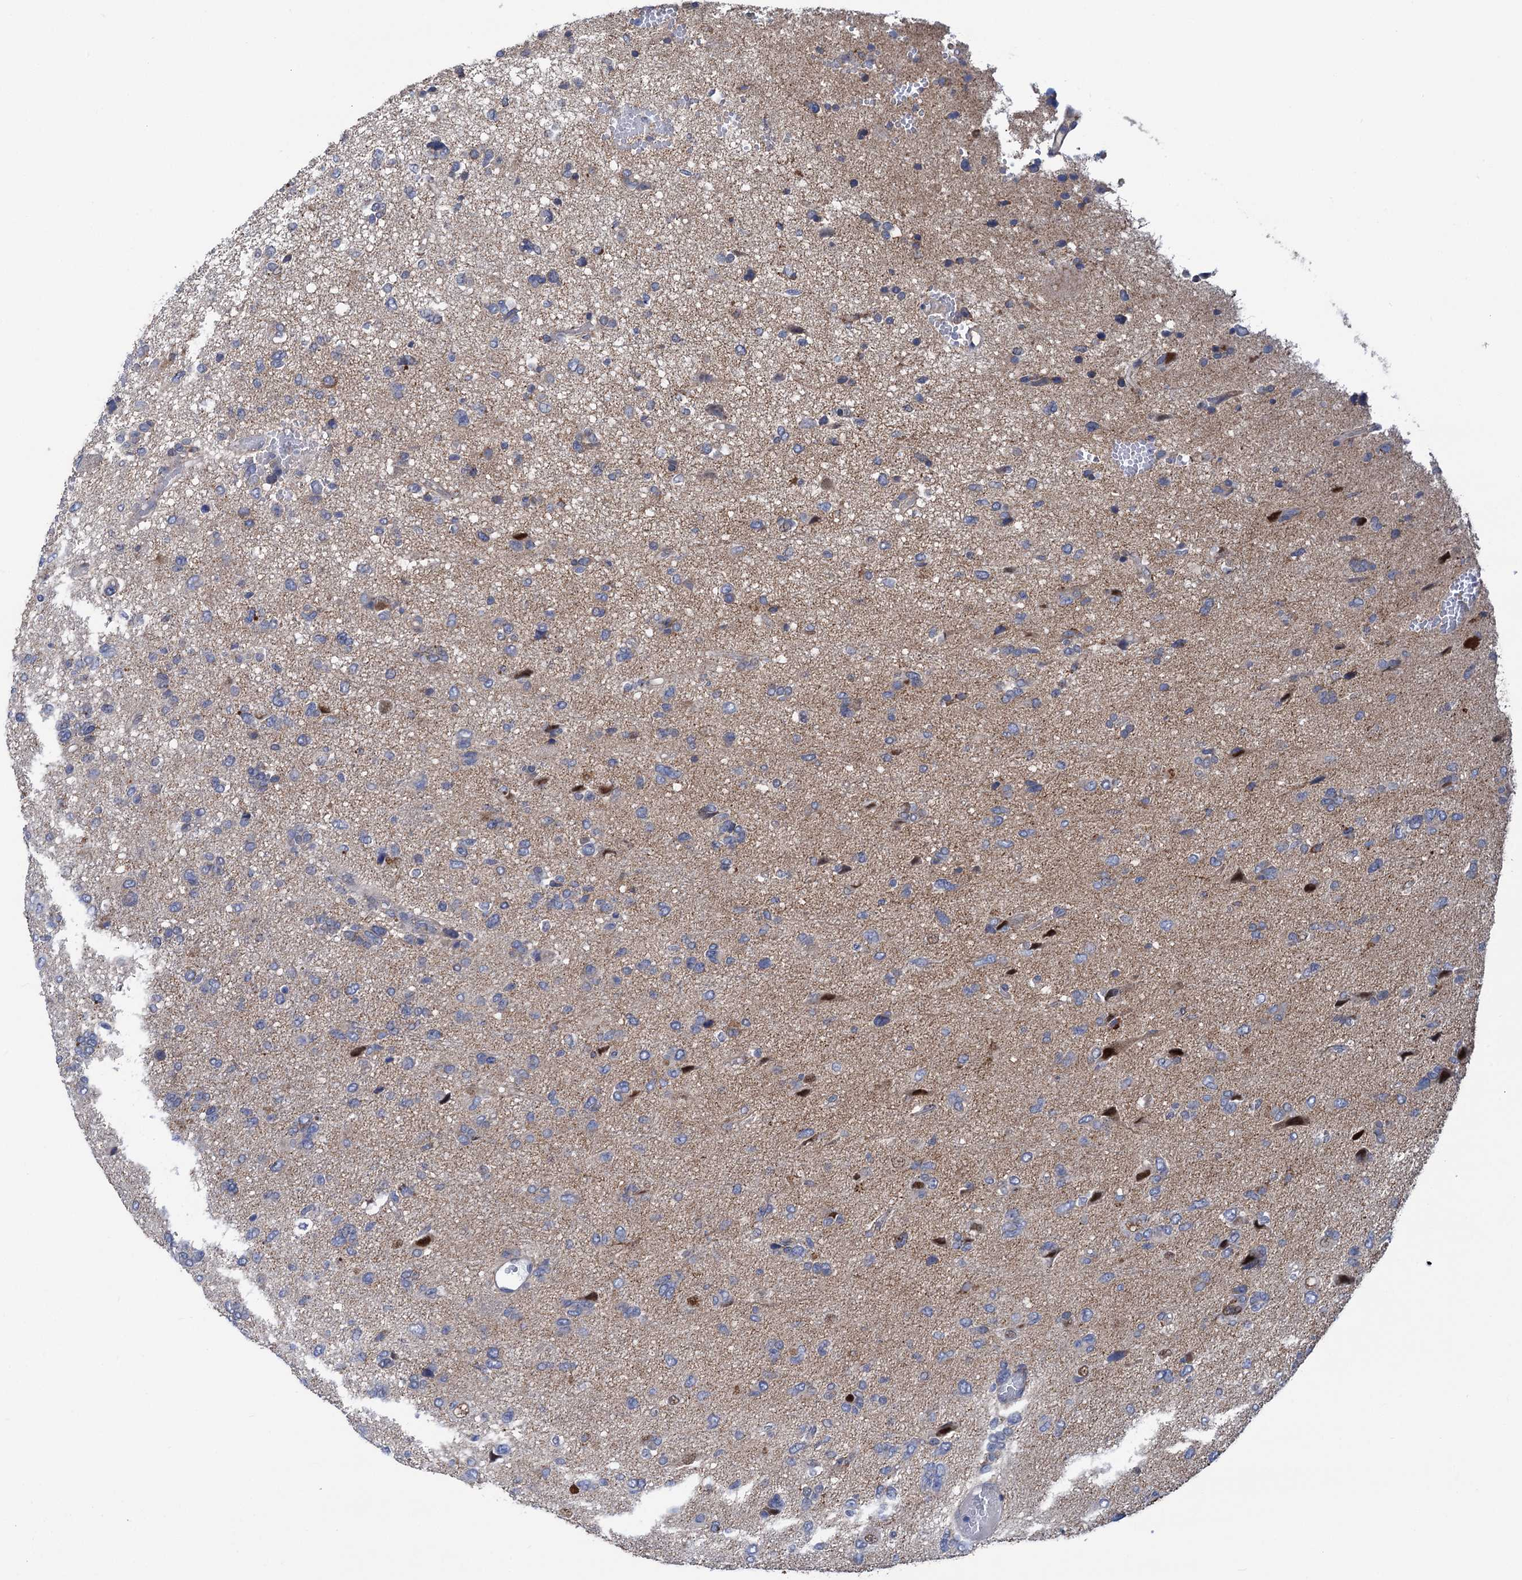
{"staining": {"intensity": "negative", "quantity": "none", "location": "none"}, "tissue": "glioma", "cell_type": "Tumor cells", "image_type": "cancer", "snomed": [{"axis": "morphology", "description": "Glioma, malignant, High grade"}, {"axis": "topography", "description": "Brain"}], "caption": "Protein analysis of glioma demonstrates no significant positivity in tumor cells. The staining is performed using DAB brown chromogen with nuclei counter-stained in using hematoxylin.", "gene": "ZNRD2", "patient": {"sex": "female", "age": 59}}